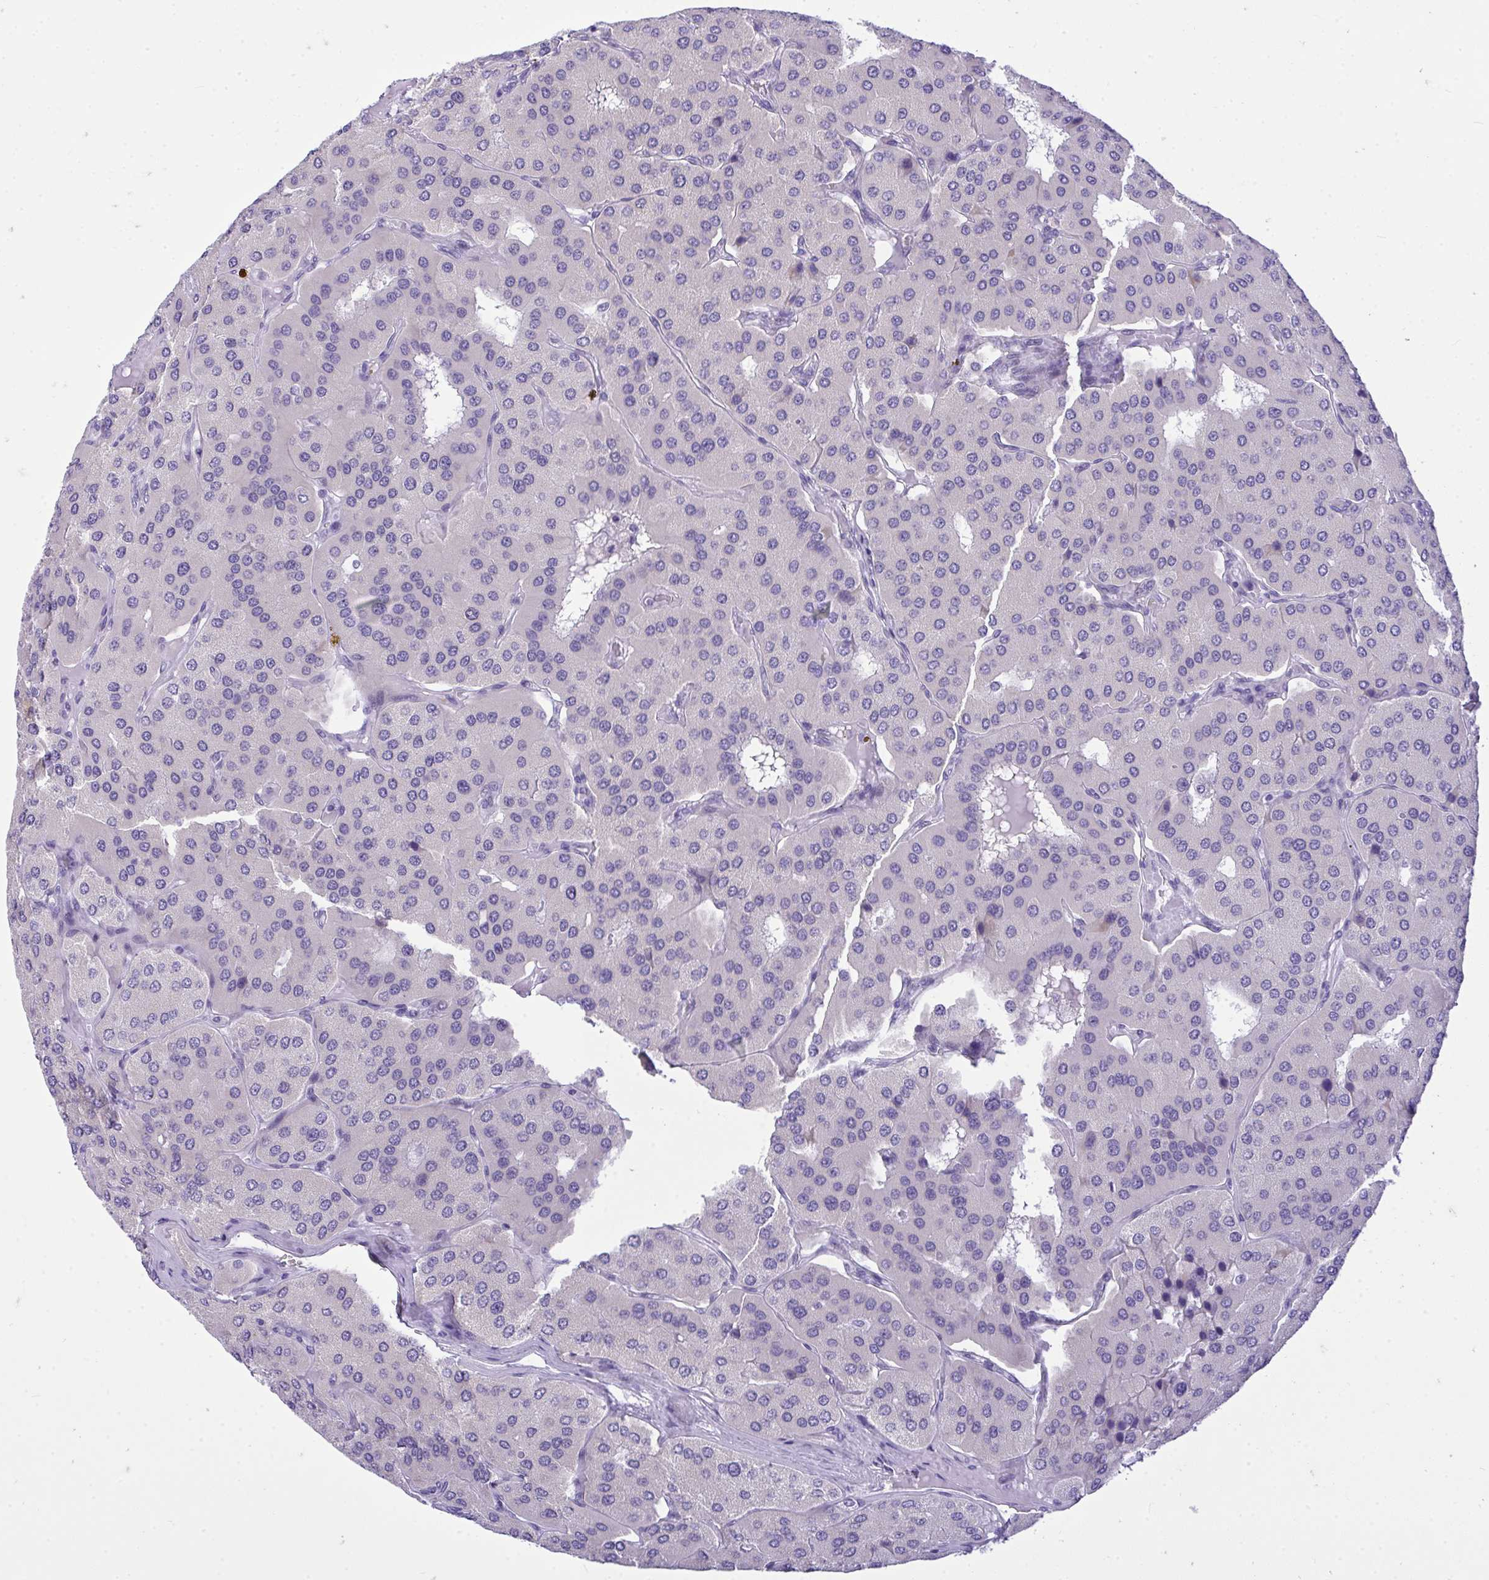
{"staining": {"intensity": "negative", "quantity": "none", "location": "none"}, "tissue": "parathyroid gland", "cell_type": "Glandular cells", "image_type": "normal", "snomed": [{"axis": "morphology", "description": "Normal tissue, NOS"}, {"axis": "morphology", "description": "Adenoma, NOS"}, {"axis": "topography", "description": "Parathyroid gland"}], "caption": "Human parathyroid gland stained for a protein using IHC demonstrates no expression in glandular cells.", "gene": "TEAD4", "patient": {"sex": "female", "age": 86}}